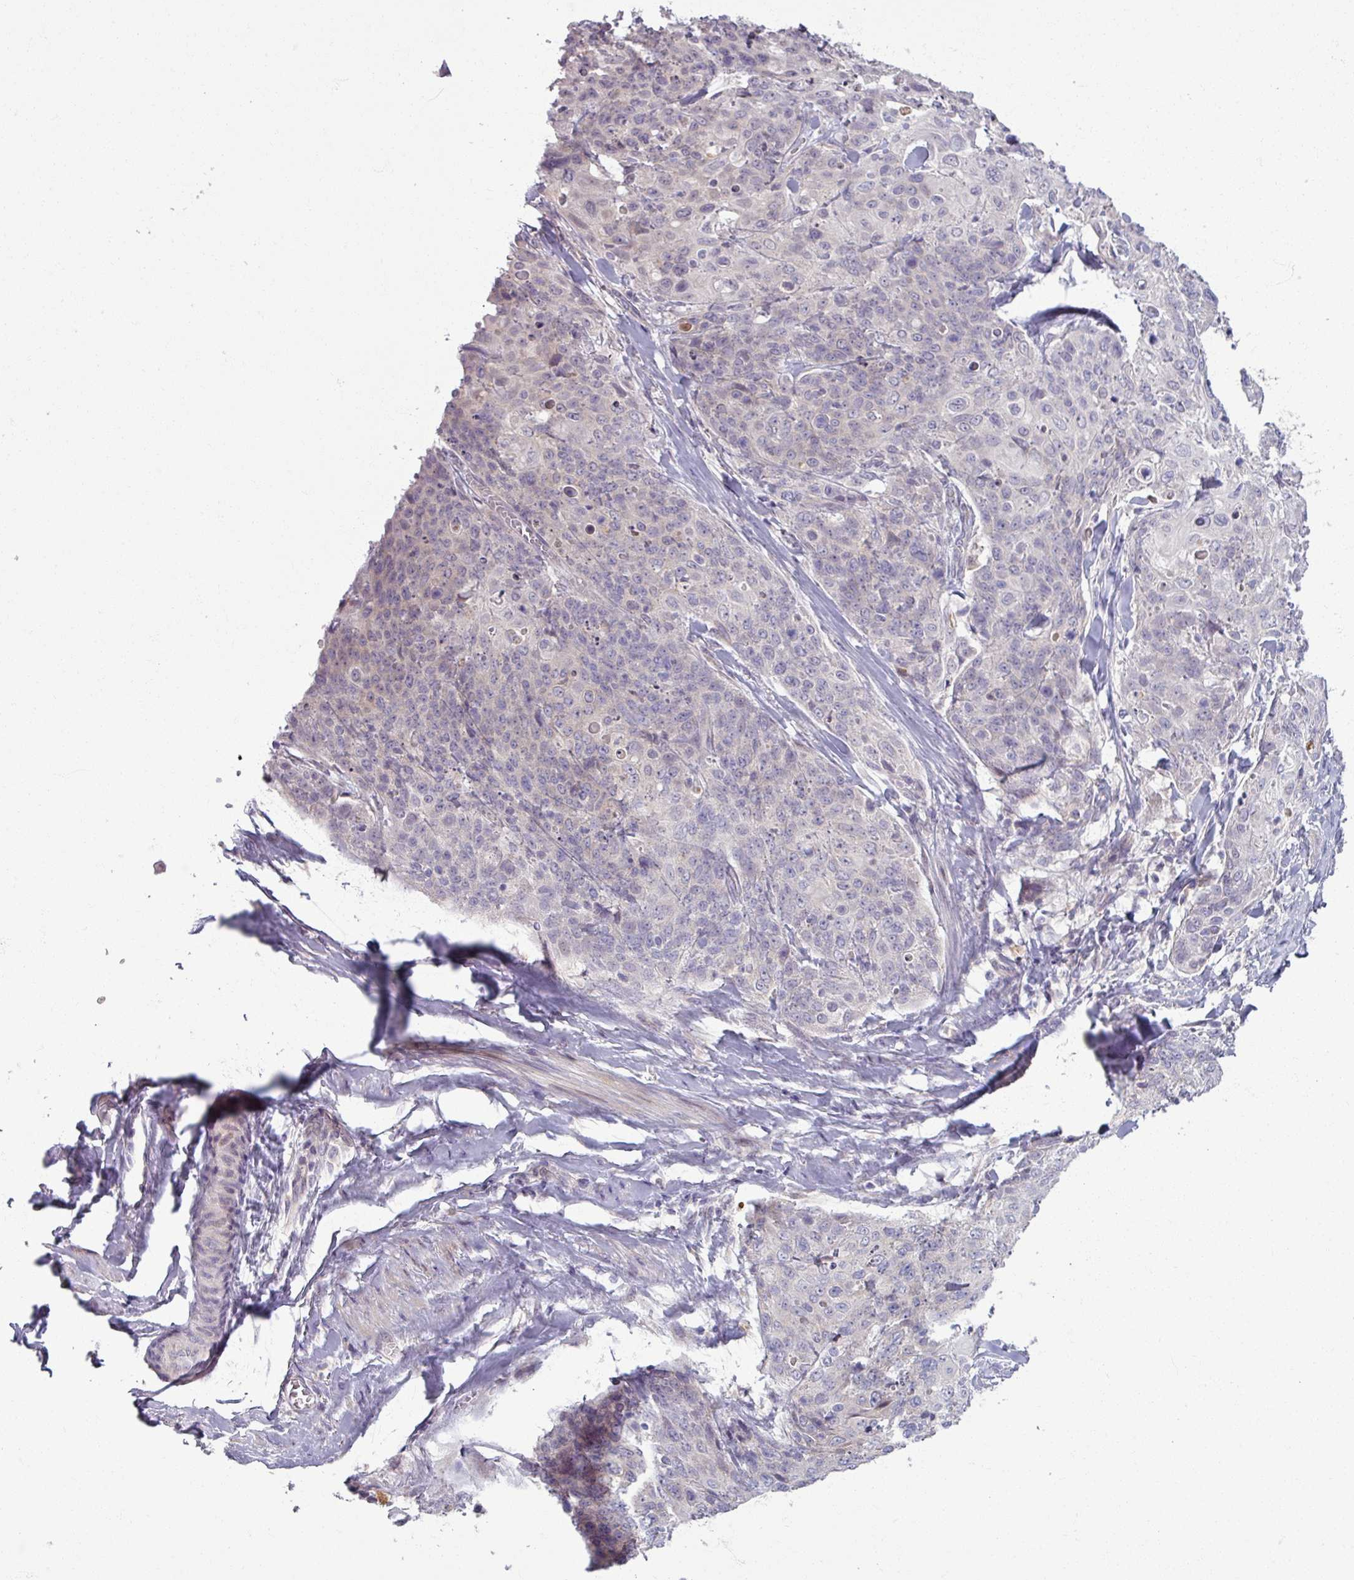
{"staining": {"intensity": "negative", "quantity": "none", "location": "none"}, "tissue": "skin cancer", "cell_type": "Tumor cells", "image_type": "cancer", "snomed": [{"axis": "morphology", "description": "Squamous cell carcinoma, NOS"}, {"axis": "topography", "description": "Skin"}, {"axis": "topography", "description": "Vulva"}], "caption": "Immunohistochemistry of human skin cancer (squamous cell carcinoma) reveals no staining in tumor cells. Brightfield microscopy of IHC stained with DAB (3,3'-diaminobenzidine) (brown) and hematoxylin (blue), captured at high magnification.", "gene": "OGFOD3", "patient": {"sex": "female", "age": 85}}